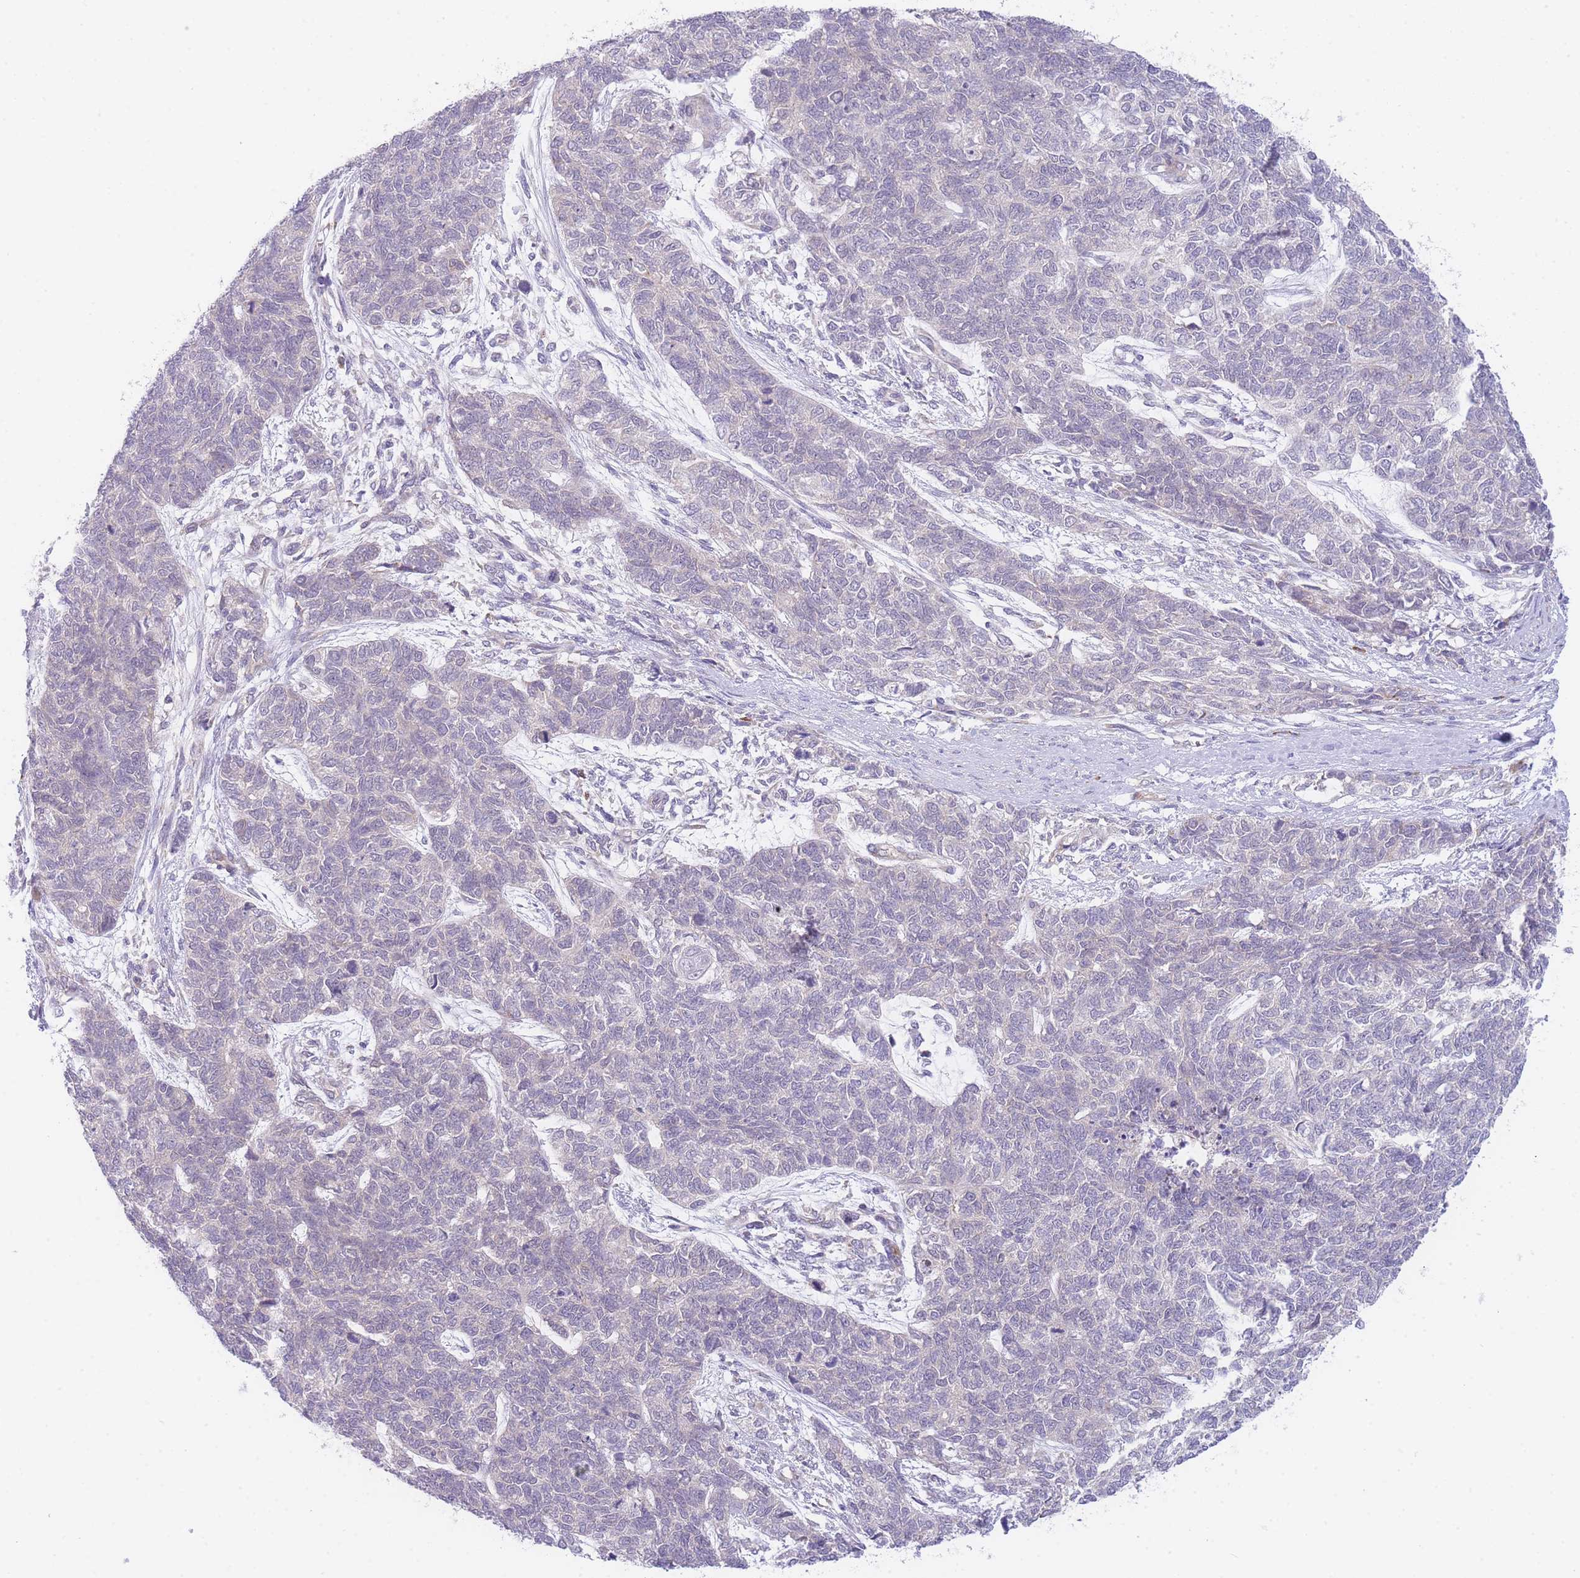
{"staining": {"intensity": "negative", "quantity": "none", "location": "none"}, "tissue": "cervical cancer", "cell_type": "Tumor cells", "image_type": "cancer", "snomed": [{"axis": "morphology", "description": "Squamous cell carcinoma, NOS"}, {"axis": "topography", "description": "Cervix"}], "caption": "This is an IHC photomicrograph of squamous cell carcinoma (cervical). There is no positivity in tumor cells.", "gene": "ZNF510", "patient": {"sex": "female", "age": 63}}